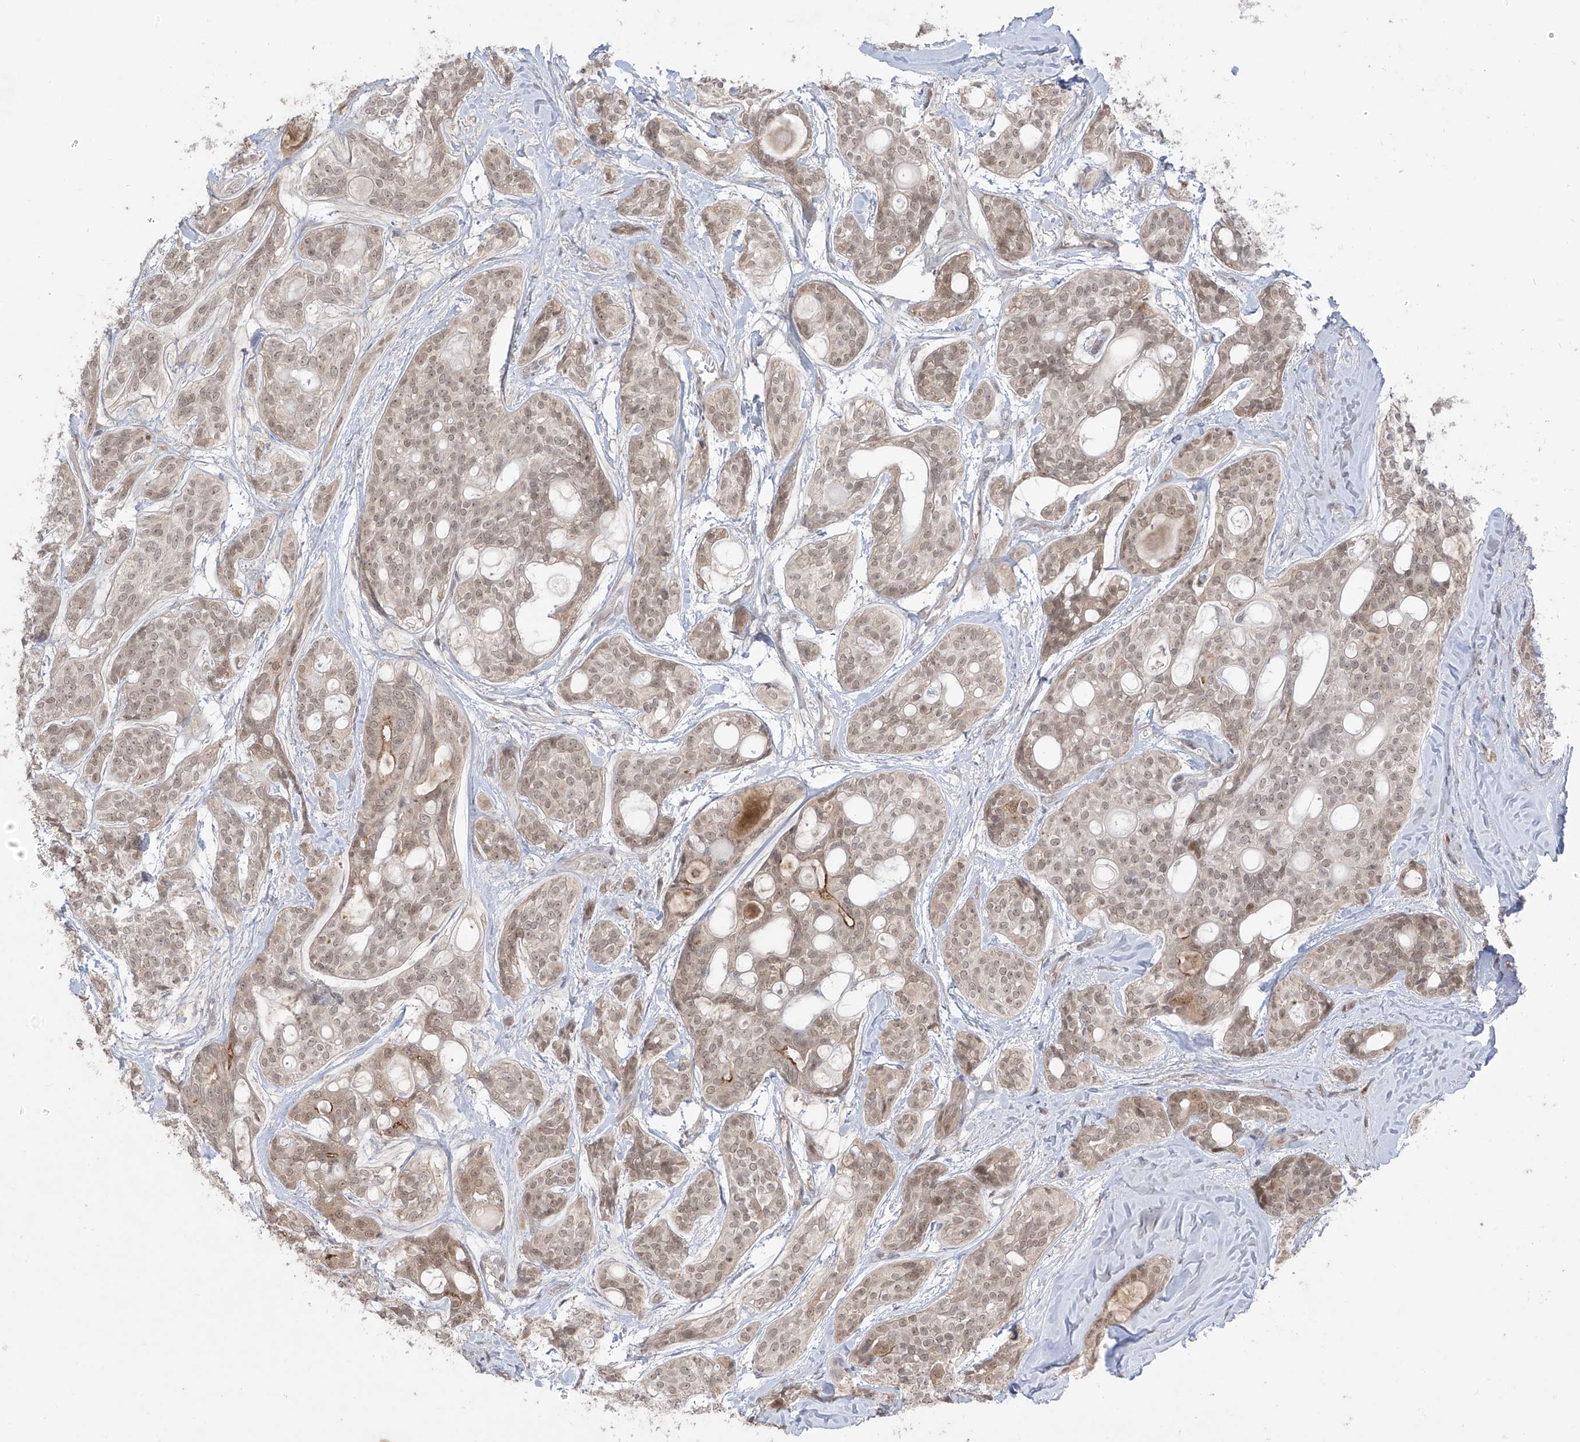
{"staining": {"intensity": "moderate", "quantity": ">75%", "location": "nuclear"}, "tissue": "head and neck cancer", "cell_type": "Tumor cells", "image_type": "cancer", "snomed": [{"axis": "morphology", "description": "Adenocarcinoma, NOS"}, {"axis": "topography", "description": "Head-Neck"}], "caption": "Tumor cells demonstrate medium levels of moderate nuclear expression in about >75% of cells in human adenocarcinoma (head and neck).", "gene": "OGT", "patient": {"sex": "male", "age": 66}}